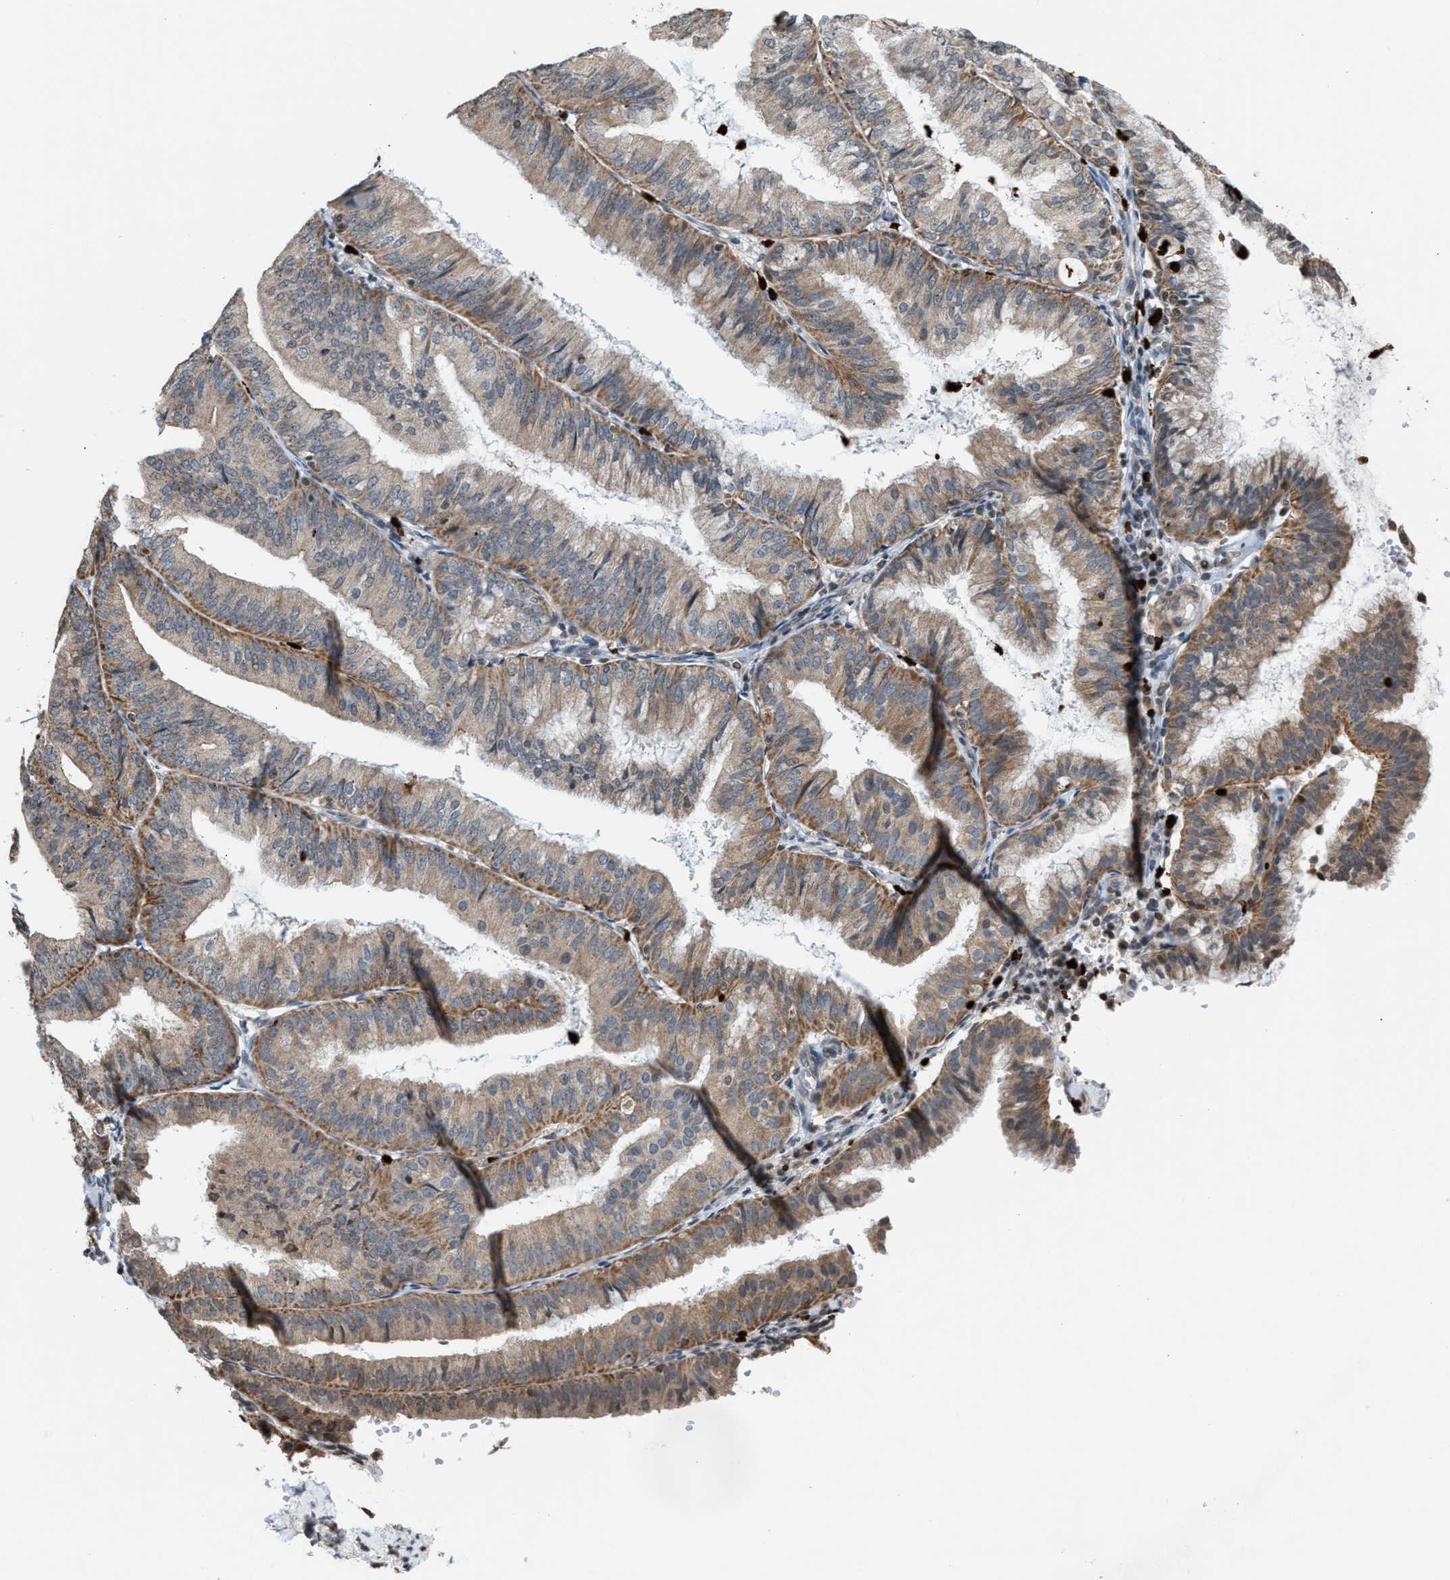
{"staining": {"intensity": "moderate", "quantity": "25%-75%", "location": "cytoplasmic/membranous"}, "tissue": "endometrial cancer", "cell_type": "Tumor cells", "image_type": "cancer", "snomed": [{"axis": "morphology", "description": "Adenocarcinoma, NOS"}, {"axis": "topography", "description": "Endometrium"}], "caption": "Immunohistochemistry (IHC) (DAB (3,3'-diaminobenzidine)) staining of human endometrial cancer (adenocarcinoma) displays moderate cytoplasmic/membranous protein staining in approximately 25%-75% of tumor cells. (IHC, brightfield microscopy, high magnification).", "gene": "PRUNE2", "patient": {"sex": "female", "age": 63}}